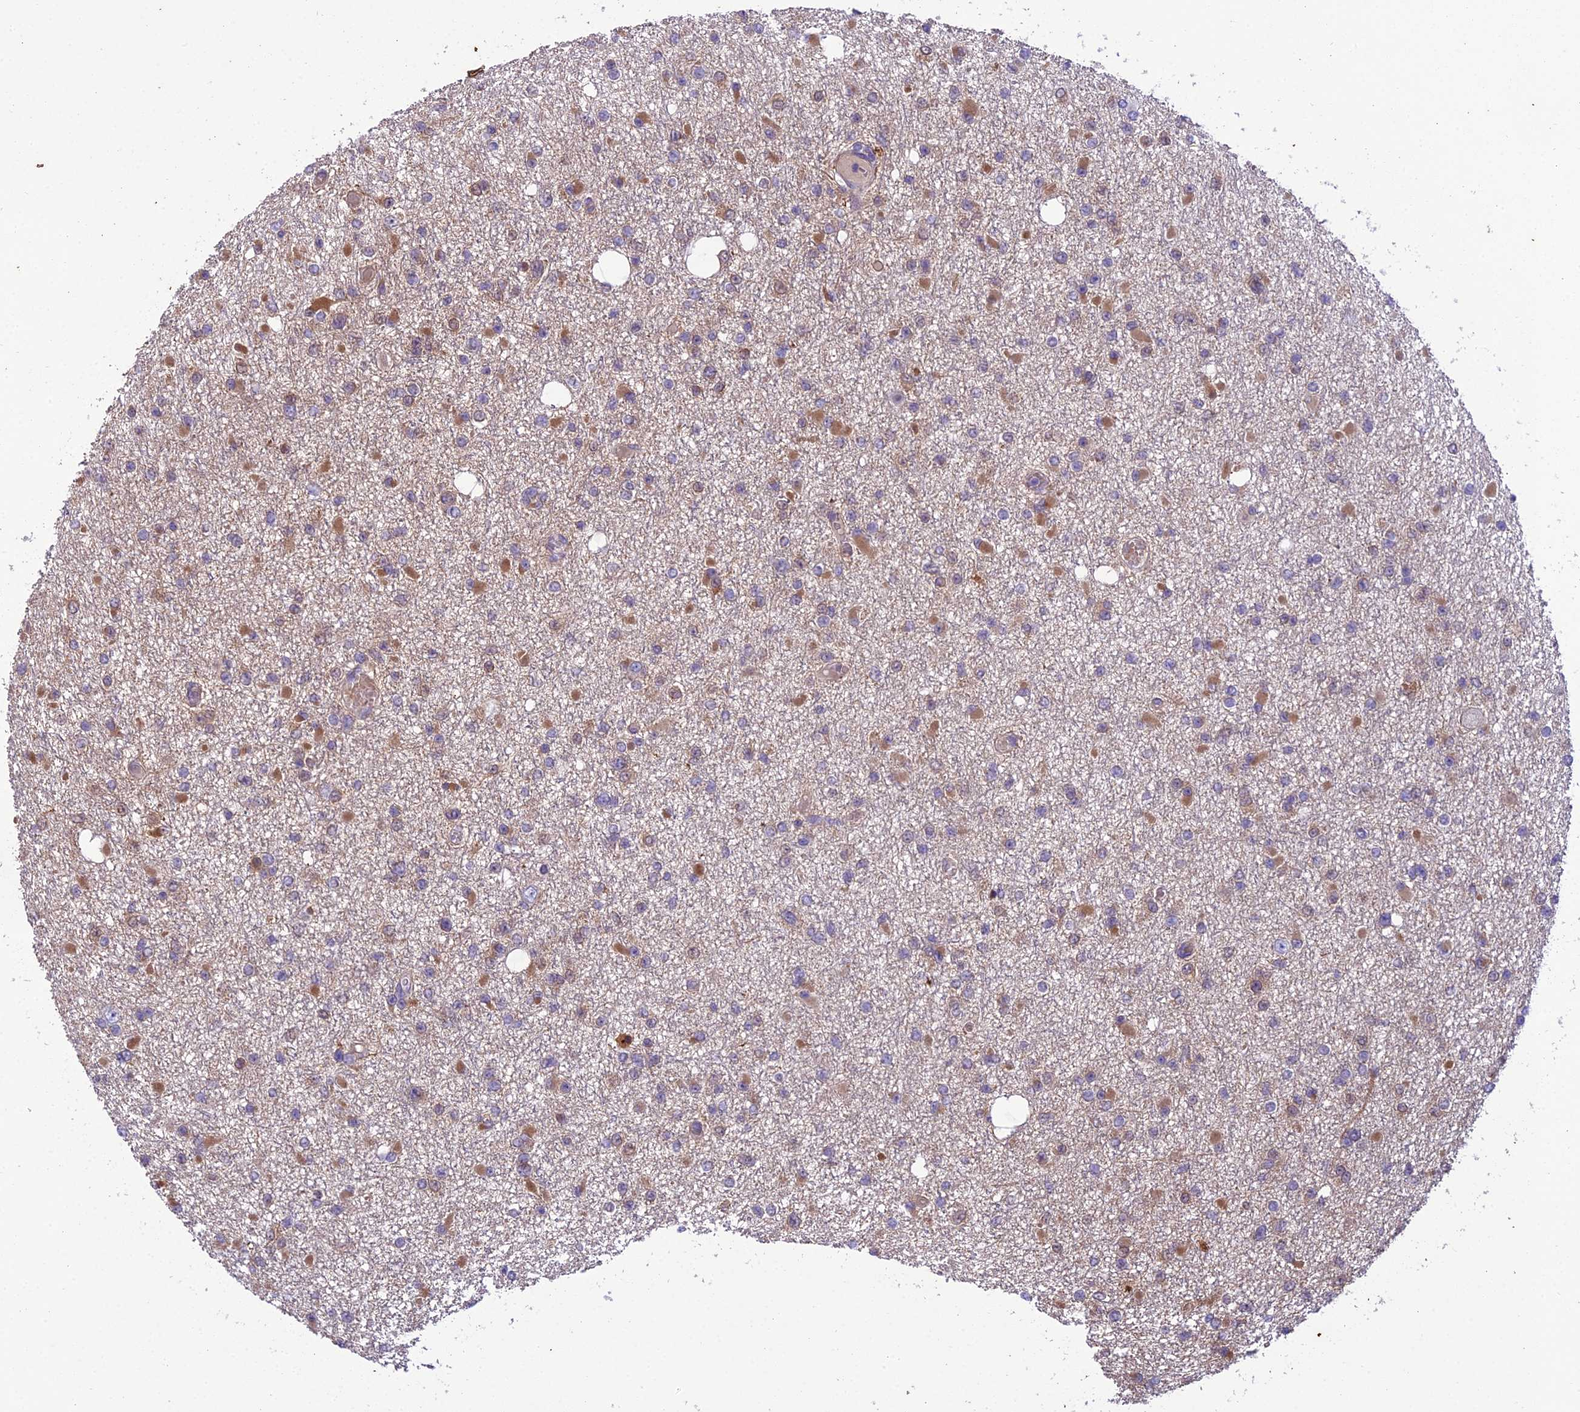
{"staining": {"intensity": "moderate", "quantity": "25%-75%", "location": "cytoplasmic/membranous"}, "tissue": "glioma", "cell_type": "Tumor cells", "image_type": "cancer", "snomed": [{"axis": "morphology", "description": "Glioma, malignant, Low grade"}, {"axis": "topography", "description": "Brain"}], "caption": "Tumor cells demonstrate moderate cytoplasmic/membranous expression in approximately 25%-75% of cells in glioma.", "gene": "BORCS6", "patient": {"sex": "female", "age": 22}}